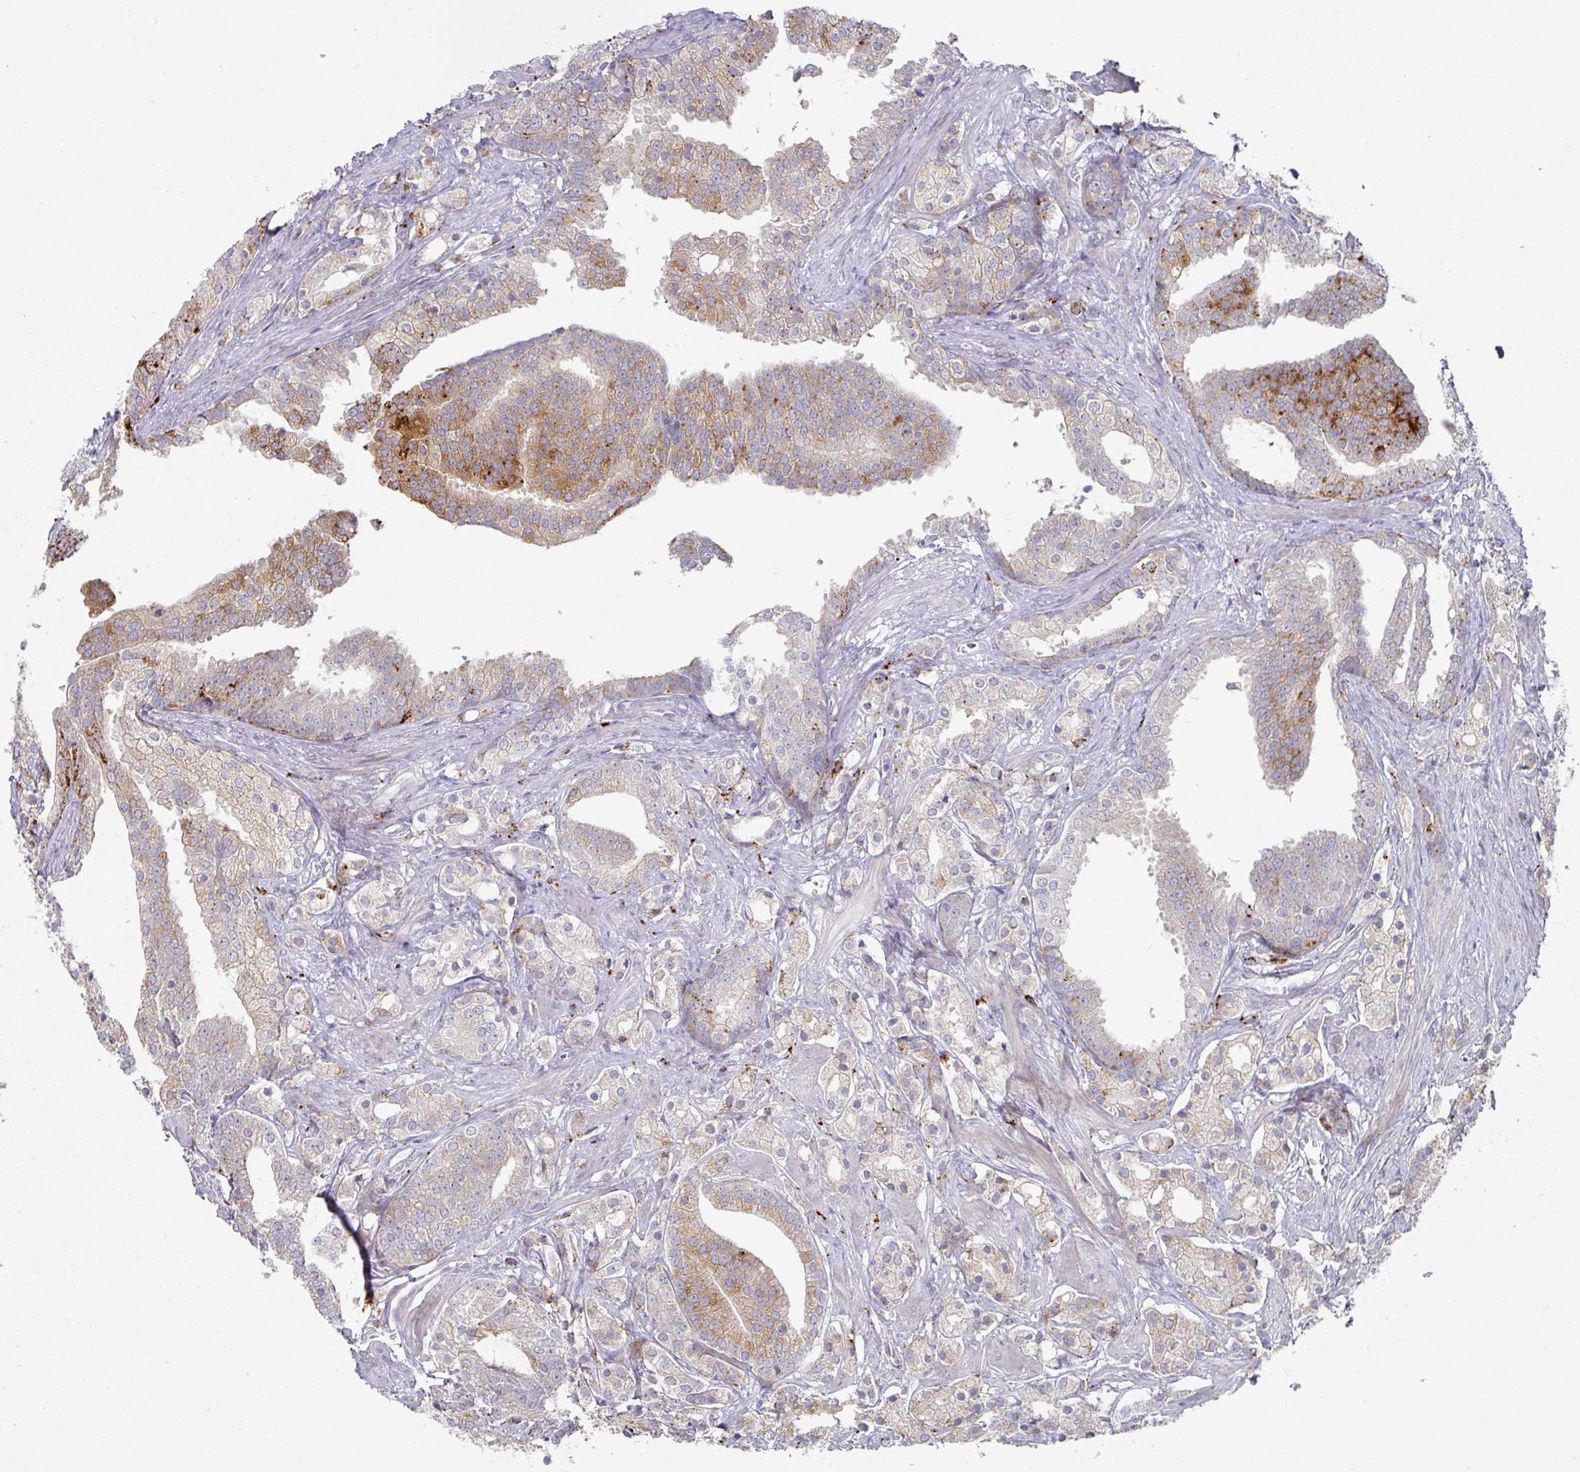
{"staining": {"intensity": "moderate", "quantity": "<25%", "location": "cytoplasmic/membranous"}, "tissue": "prostate cancer", "cell_type": "Tumor cells", "image_type": "cancer", "snomed": [{"axis": "morphology", "description": "Adenocarcinoma, High grade"}, {"axis": "topography", "description": "Prostate"}], "caption": "There is low levels of moderate cytoplasmic/membranous expression in tumor cells of prostate cancer (adenocarcinoma (high-grade)), as demonstrated by immunohistochemical staining (brown color).", "gene": "NT5C1A", "patient": {"sex": "male", "age": 50}}